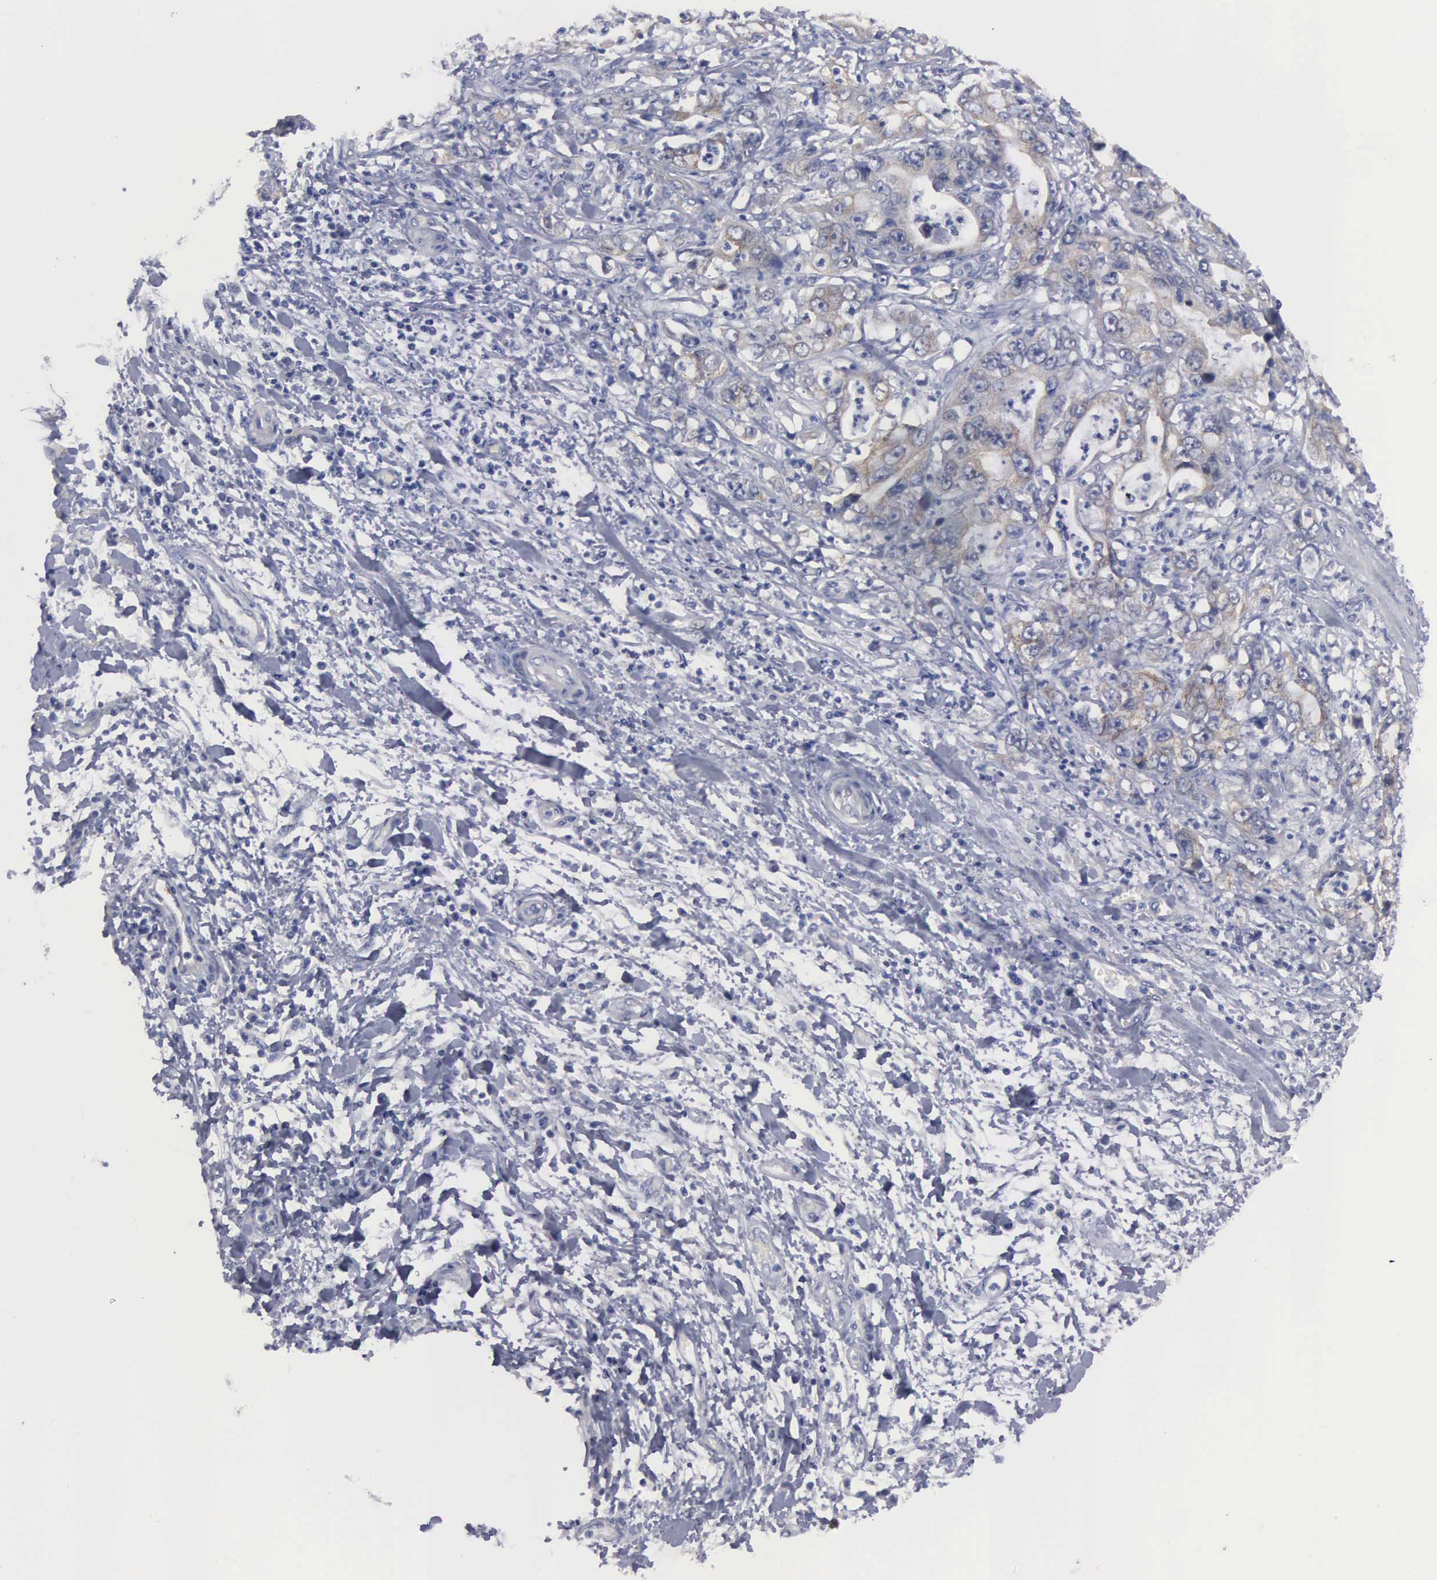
{"staining": {"intensity": "weak", "quantity": "25%-75%", "location": "cytoplasmic/membranous"}, "tissue": "stomach cancer", "cell_type": "Tumor cells", "image_type": "cancer", "snomed": [{"axis": "morphology", "description": "Adenocarcinoma, NOS"}, {"axis": "topography", "description": "Pancreas"}, {"axis": "topography", "description": "Stomach, upper"}], "caption": "Protein analysis of adenocarcinoma (stomach) tissue exhibits weak cytoplasmic/membranous expression in about 25%-75% of tumor cells.", "gene": "CEP170B", "patient": {"sex": "male", "age": 77}}